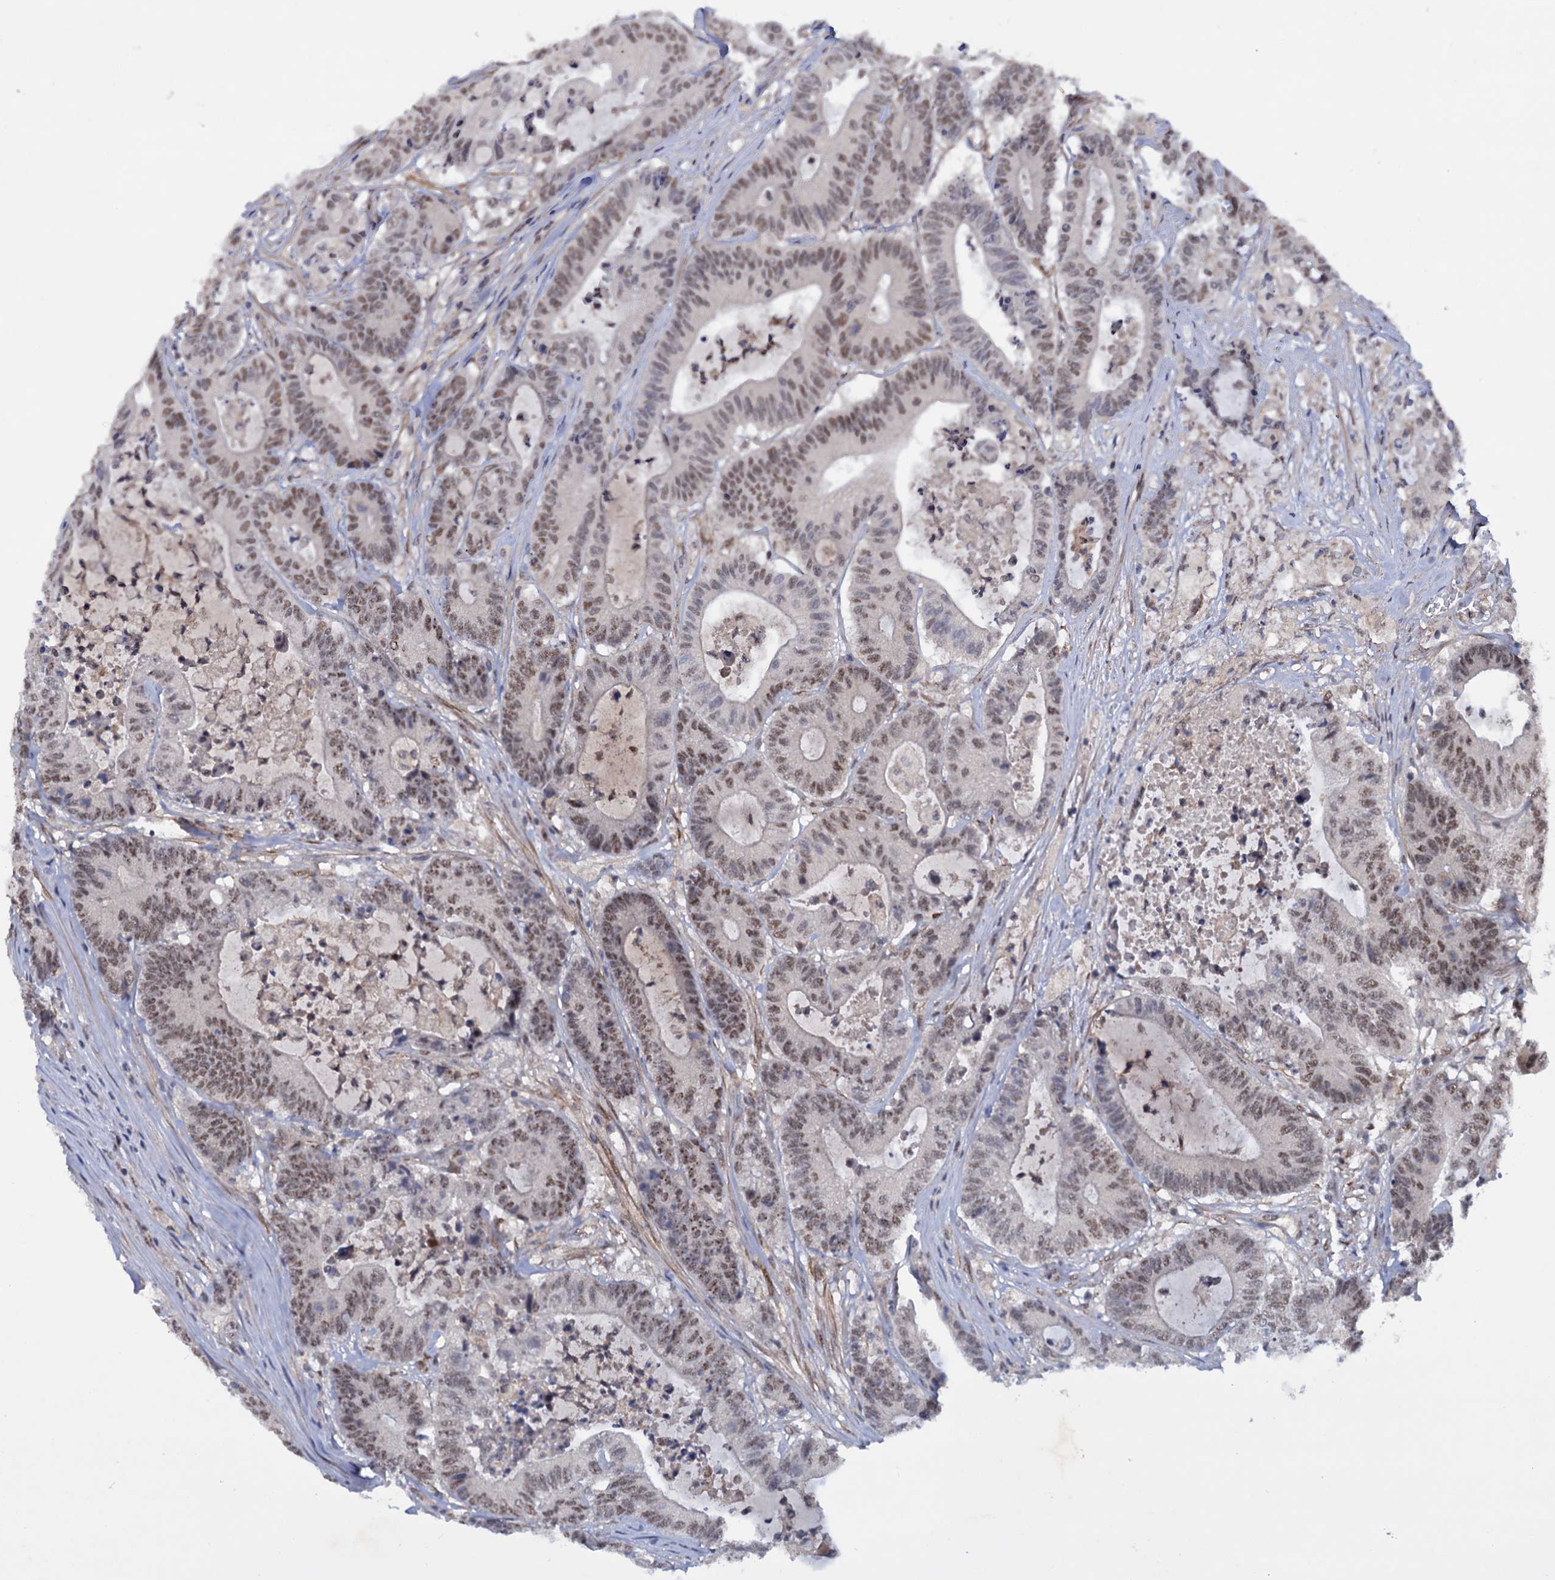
{"staining": {"intensity": "moderate", "quantity": "<25%", "location": "nuclear"}, "tissue": "colorectal cancer", "cell_type": "Tumor cells", "image_type": "cancer", "snomed": [{"axis": "morphology", "description": "Adenocarcinoma, NOS"}, {"axis": "topography", "description": "Colon"}], "caption": "Immunohistochemistry (DAB (3,3'-diaminobenzidine)) staining of colorectal cancer (adenocarcinoma) demonstrates moderate nuclear protein expression in about <25% of tumor cells.", "gene": "TBC1D12", "patient": {"sex": "female", "age": 84}}